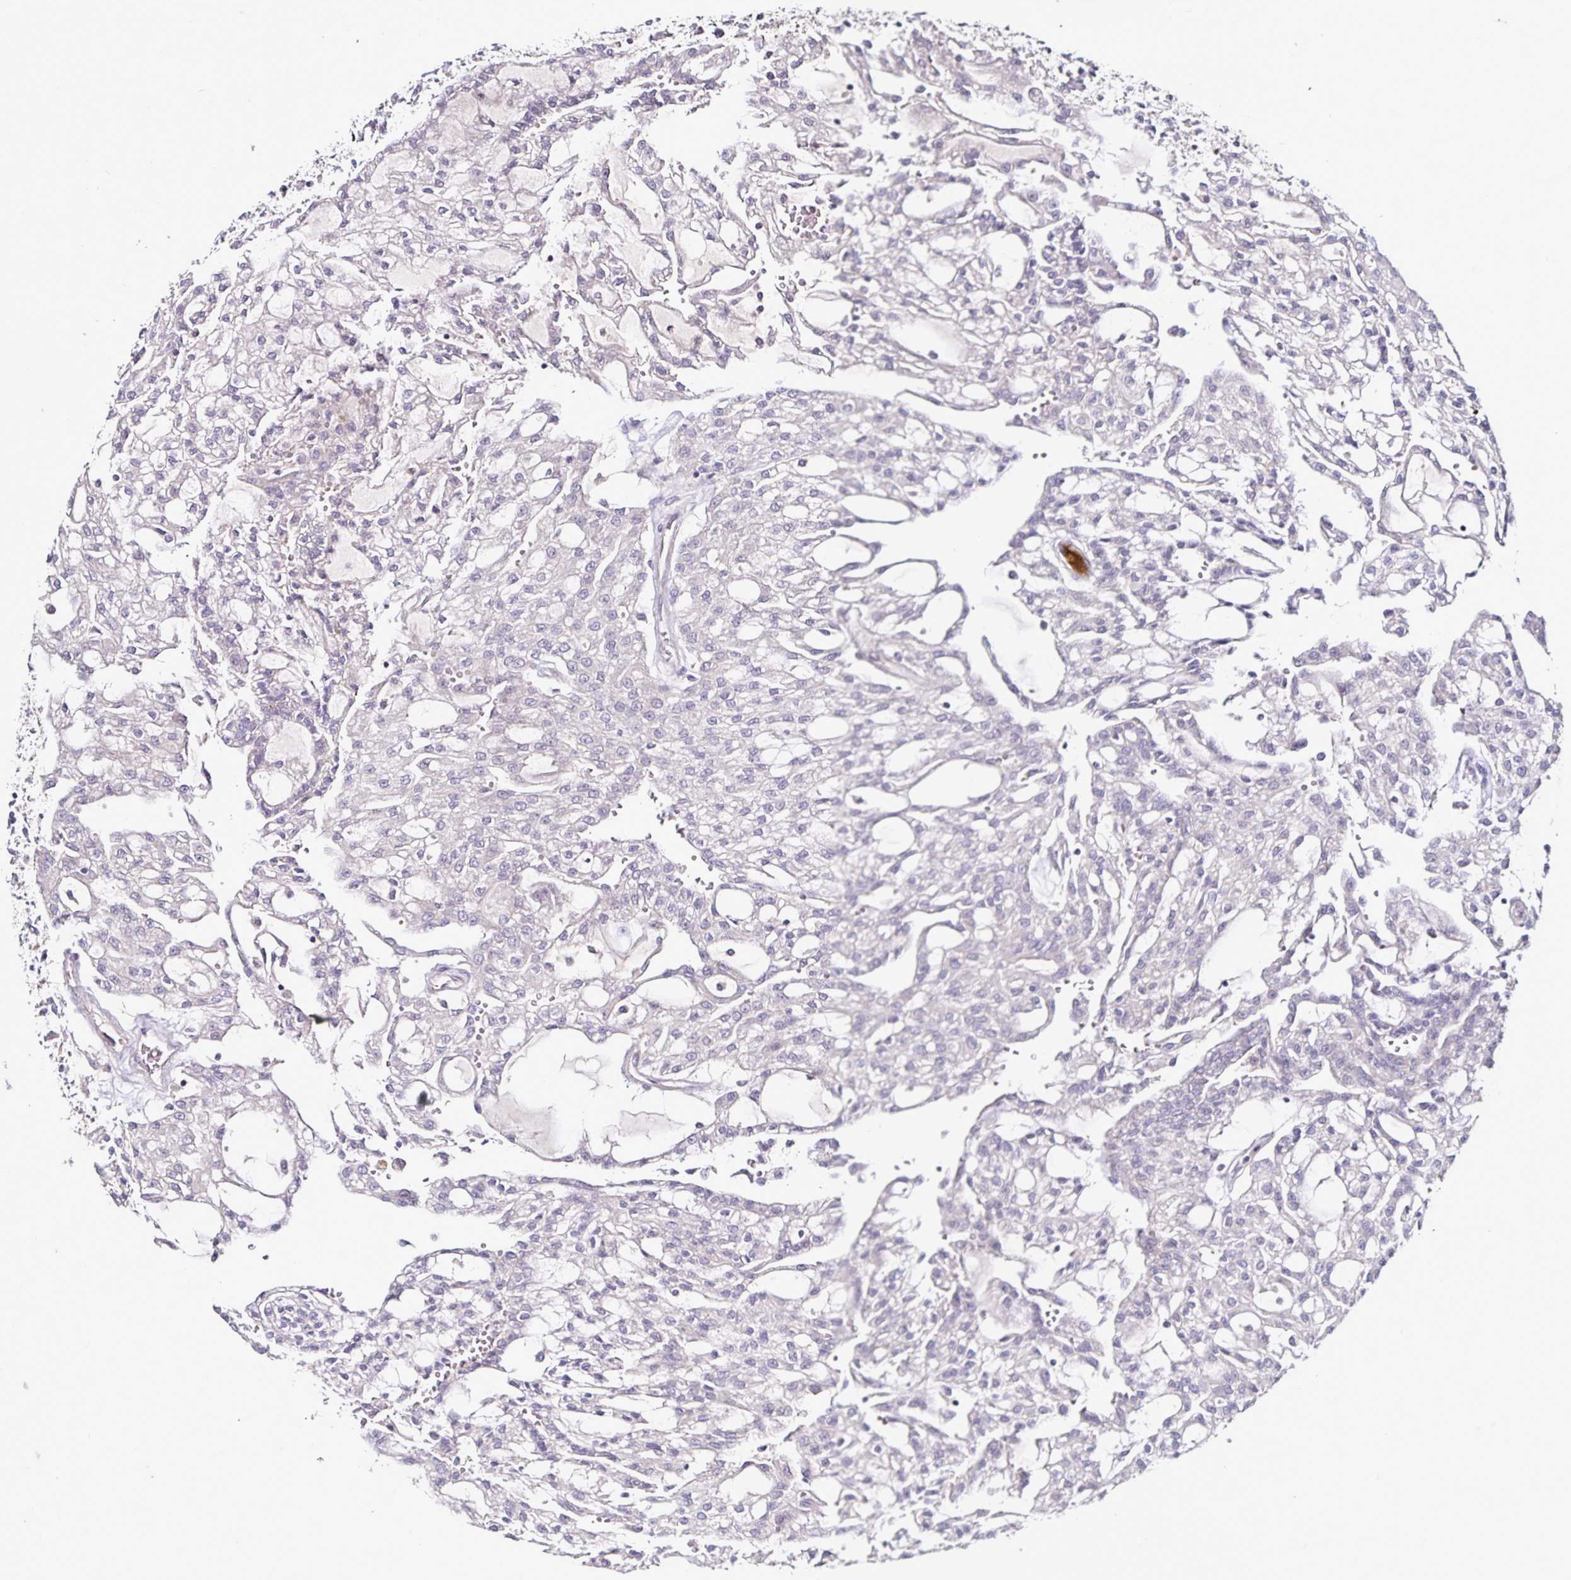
{"staining": {"intensity": "negative", "quantity": "none", "location": "none"}, "tissue": "renal cancer", "cell_type": "Tumor cells", "image_type": "cancer", "snomed": [{"axis": "morphology", "description": "Adenocarcinoma, NOS"}, {"axis": "topography", "description": "Kidney"}], "caption": "This is a image of IHC staining of renal cancer, which shows no staining in tumor cells.", "gene": "ACSL5", "patient": {"sex": "male", "age": 63}}